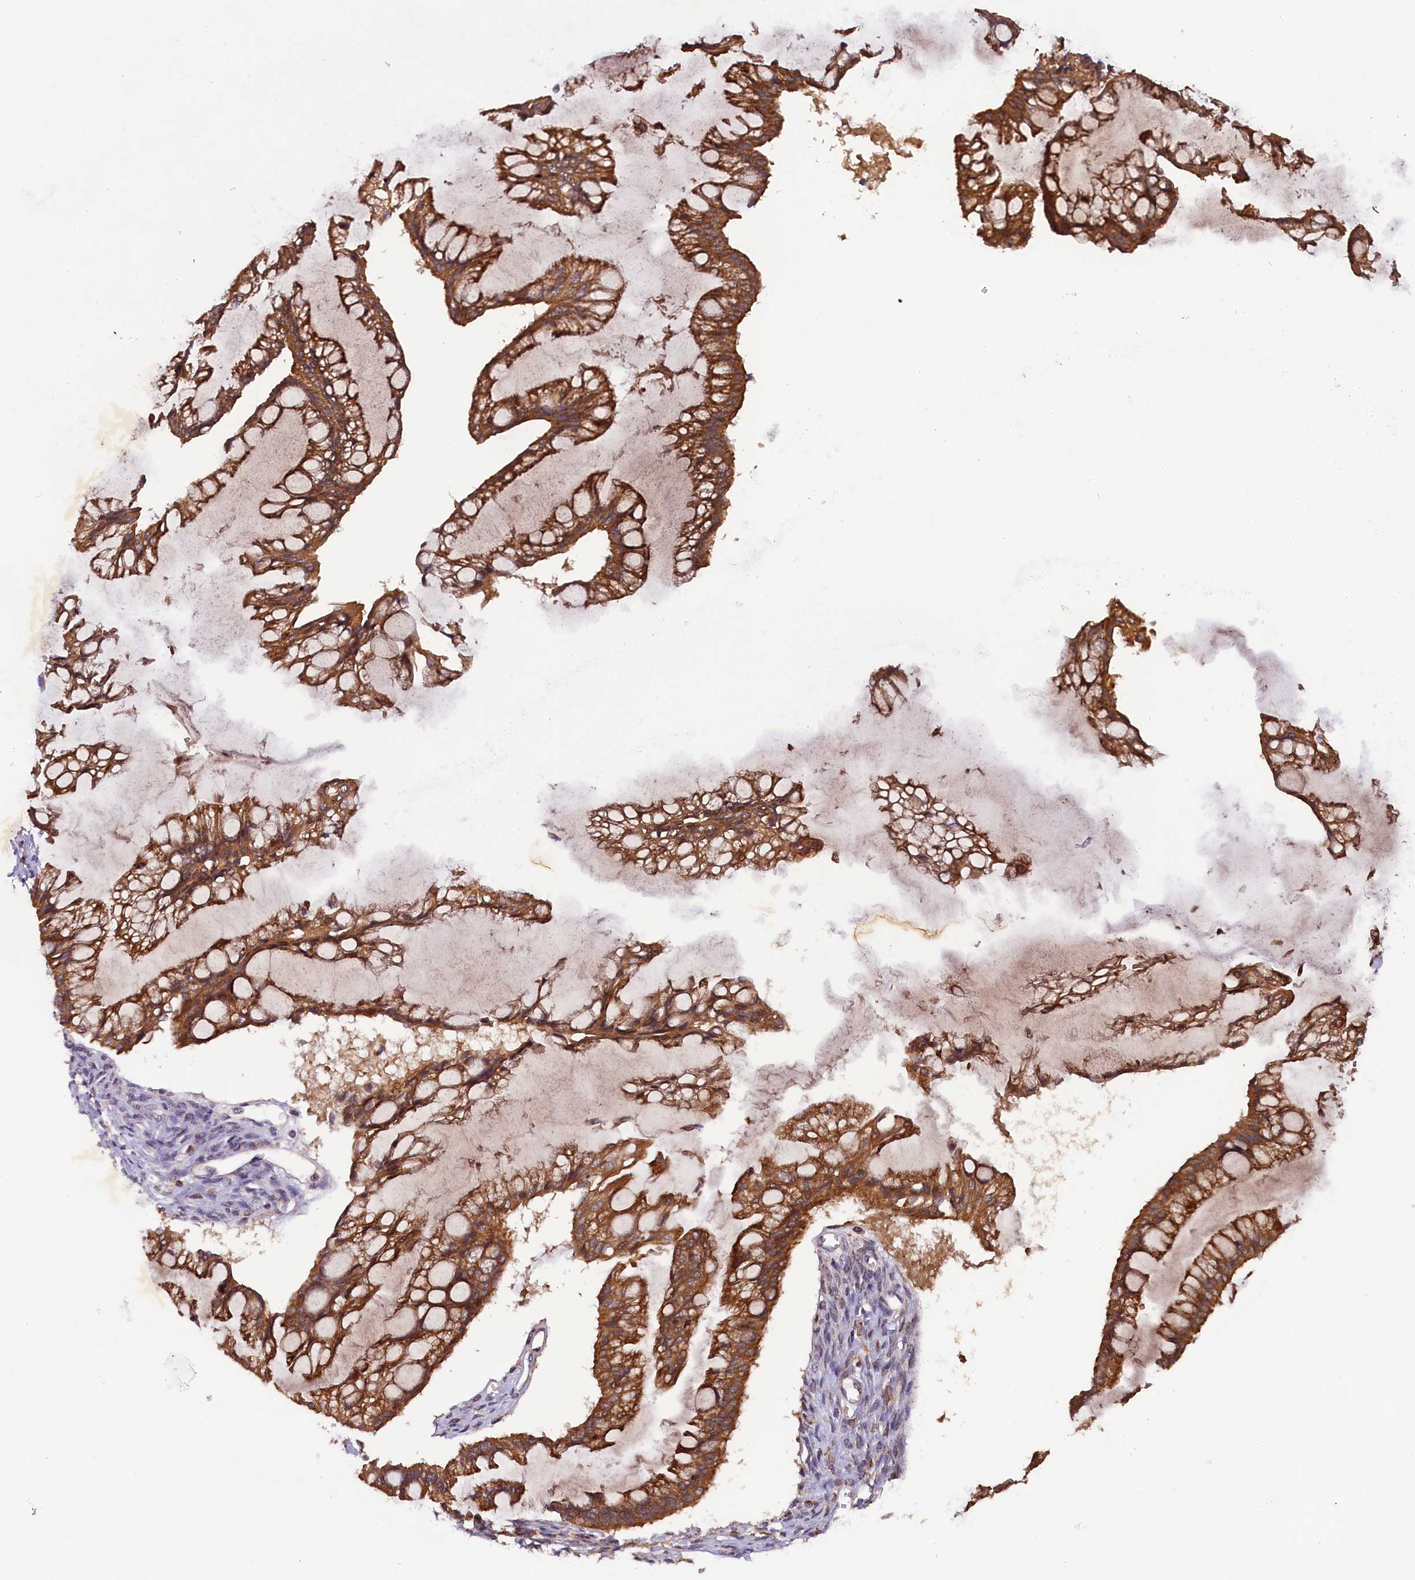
{"staining": {"intensity": "moderate", "quantity": ">75%", "location": "cytoplasmic/membranous"}, "tissue": "ovarian cancer", "cell_type": "Tumor cells", "image_type": "cancer", "snomed": [{"axis": "morphology", "description": "Cystadenocarcinoma, mucinous, NOS"}, {"axis": "topography", "description": "Ovary"}], "caption": "Protein expression analysis of human ovarian cancer (mucinous cystadenocarcinoma) reveals moderate cytoplasmic/membranous staining in approximately >75% of tumor cells.", "gene": "DOHH", "patient": {"sex": "female", "age": 73}}